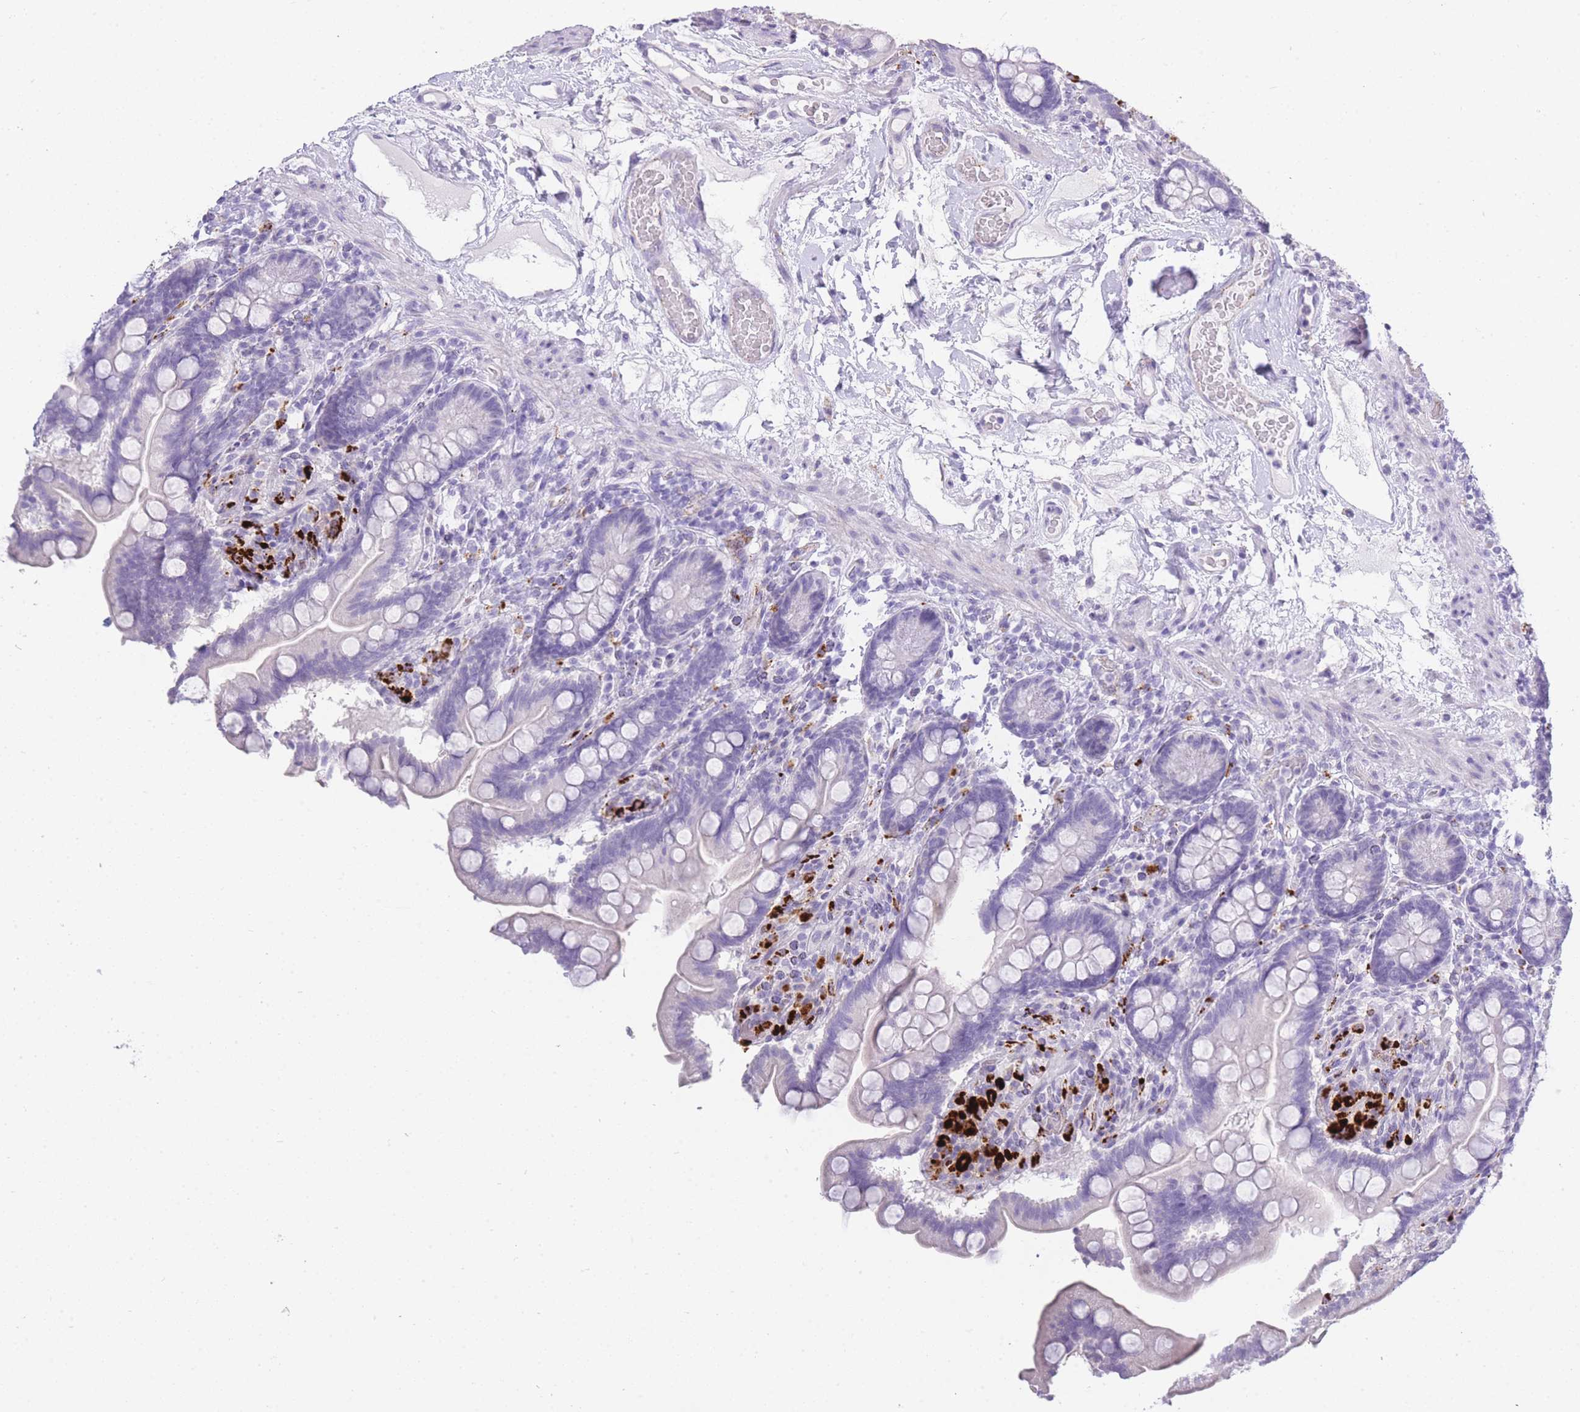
{"staining": {"intensity": "negative", "quantity": "none", "location": "none"}, "tissue": "small intestine", "cell_type": "Glandular cells", "image_type": "normal", "snomed": [{"axis": "morphology", "description": "Normal tissue, NOS"}, {"axis": "topography", "description": "Small intestine"}], "caption": "DAB immunohistochemical staining of normal small intestine shows no significant positivity in glandular cells.", "gene": "RHO", "patient": {"sex": "female", "age": 64}}